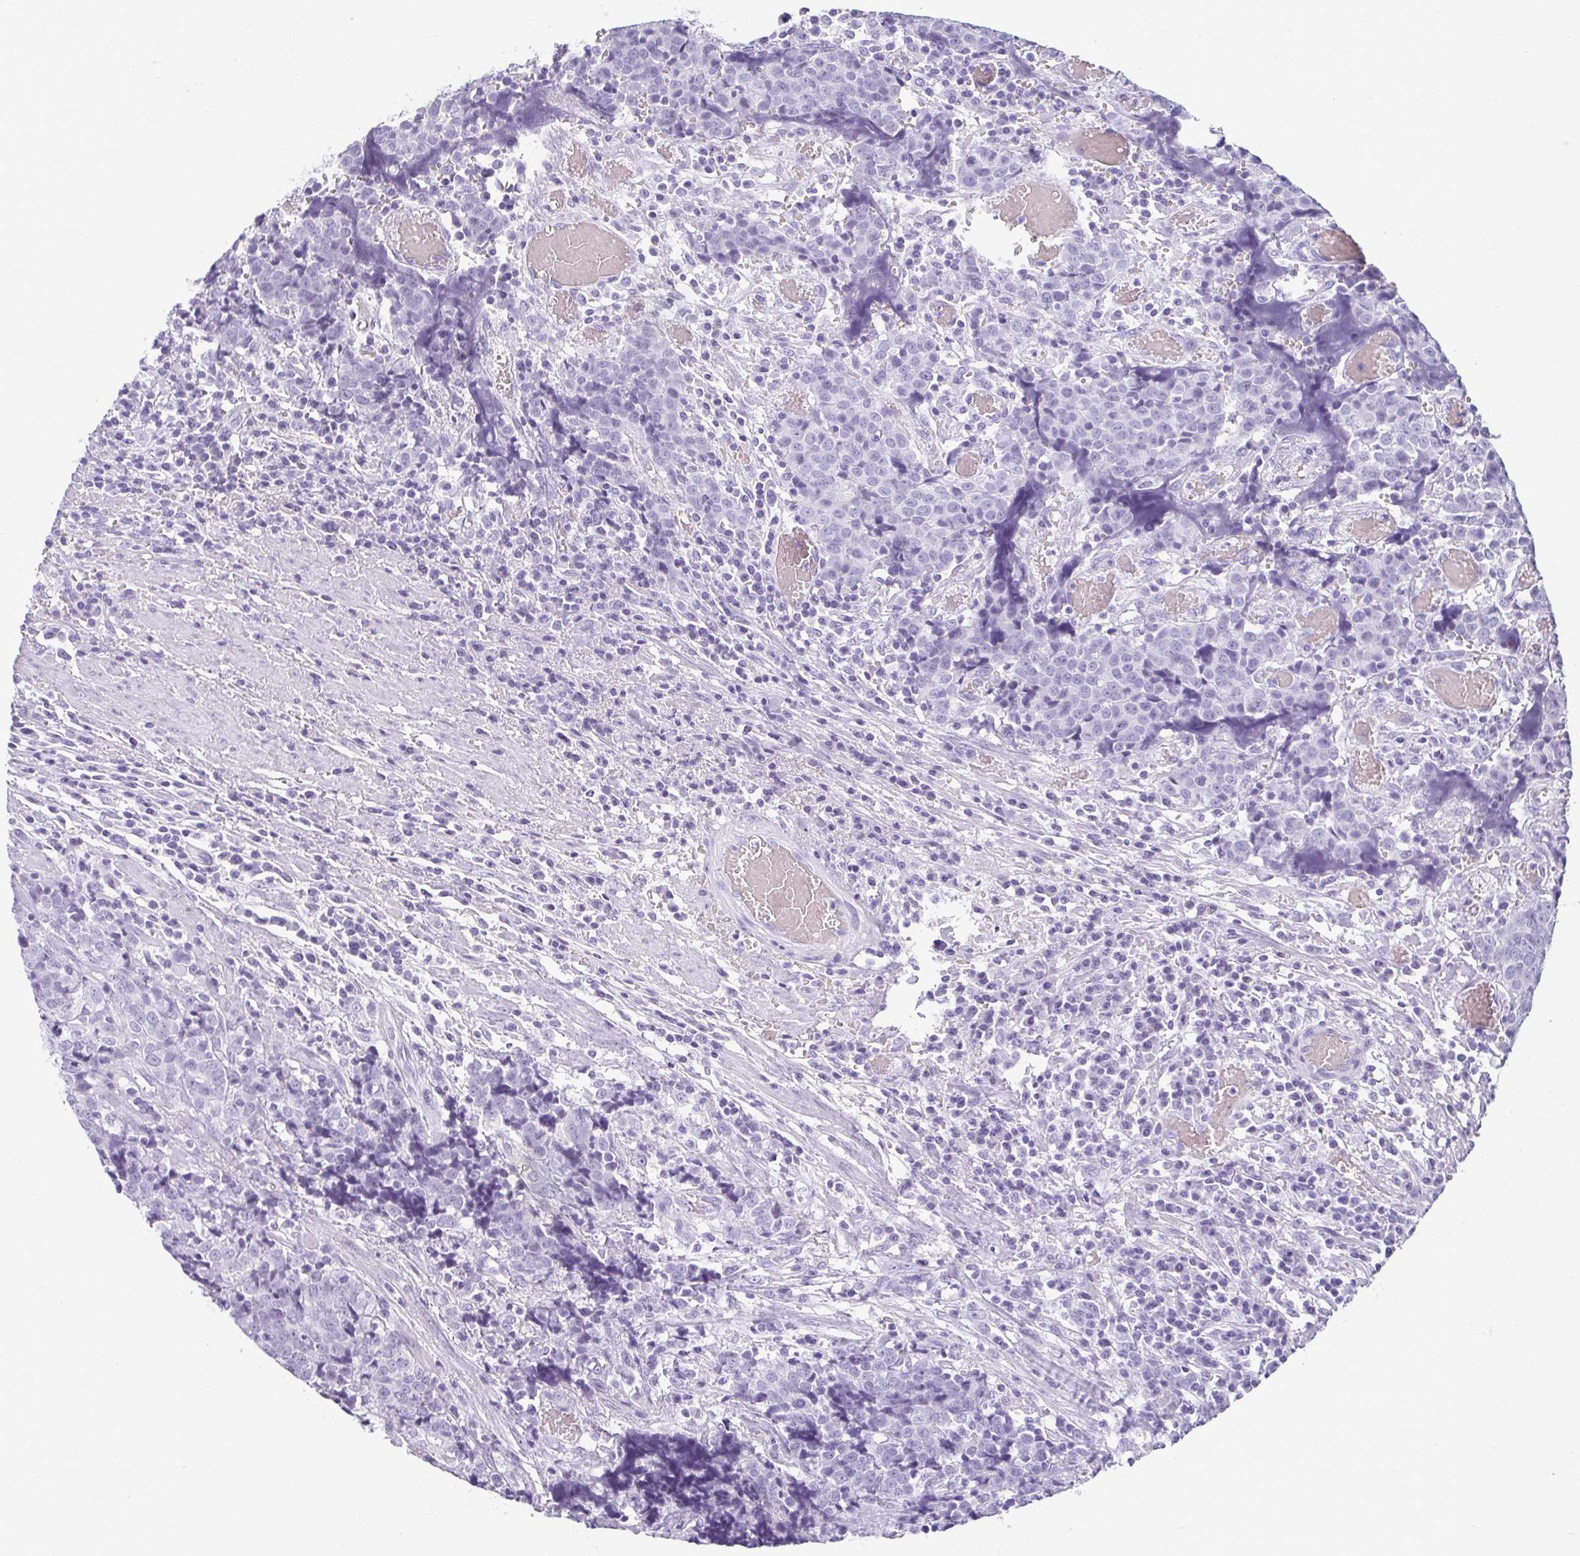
{"staining": {"intensity": "negative", "quantity": "none", "location": "none"}, "tissue": "prostate cancer", "cell_type": "Tumor cells", "image_type": "cancer", "snomed": [{"axis": "morphology", "description": "Adenocarcinoma, High grade"}, {"axis": "topography", "description": "Prostate and seminal vesicle, NOS"}], "caption": "Prostate cancer stained for a protein using IHC demonstrates no expression tumor cells.", "gene": "MOBP", "patient": {"sex": "male", "age": 60}}